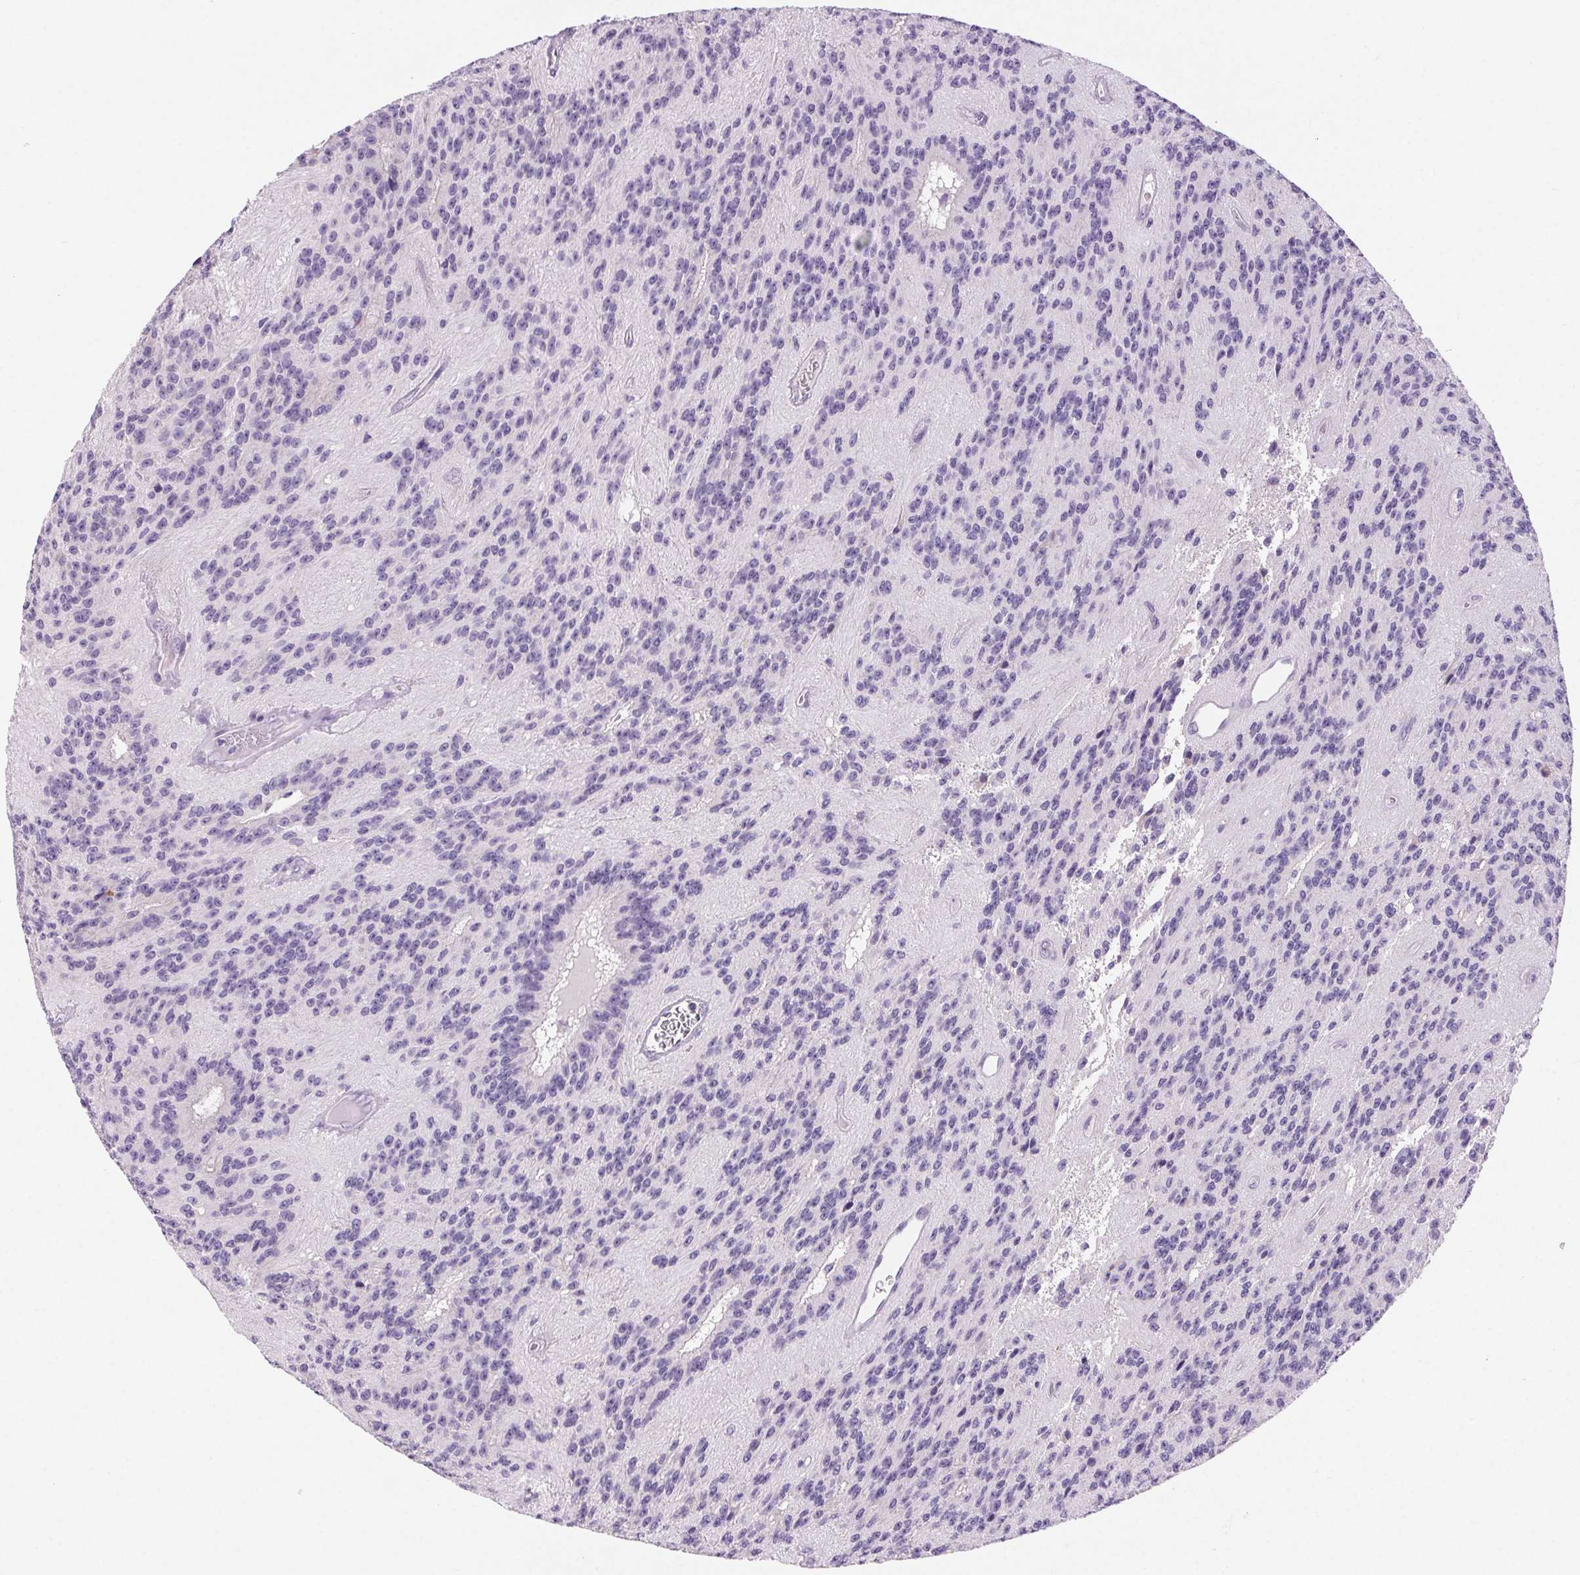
{"staining": {"intensity": "negative", "quantity": "none", "location": "none"}, "tissue": "glioma", "cell_type": "Tumor cells", "image_type": "cancer", "snomed": [{"axis": "morphology", "description": "Glioma, malignant, Low grade"}, {"axis": "topography", "description": "Brain"}], "caption": "Immunohistochemistry micrograph of neoplastic tissue: human low-grade glioma (malignant) stained with DAB shows no significant protein positivity in tumor cells.", "gene": "ARHGAP11B", "patient": {"sex": "male", "age": 31}}